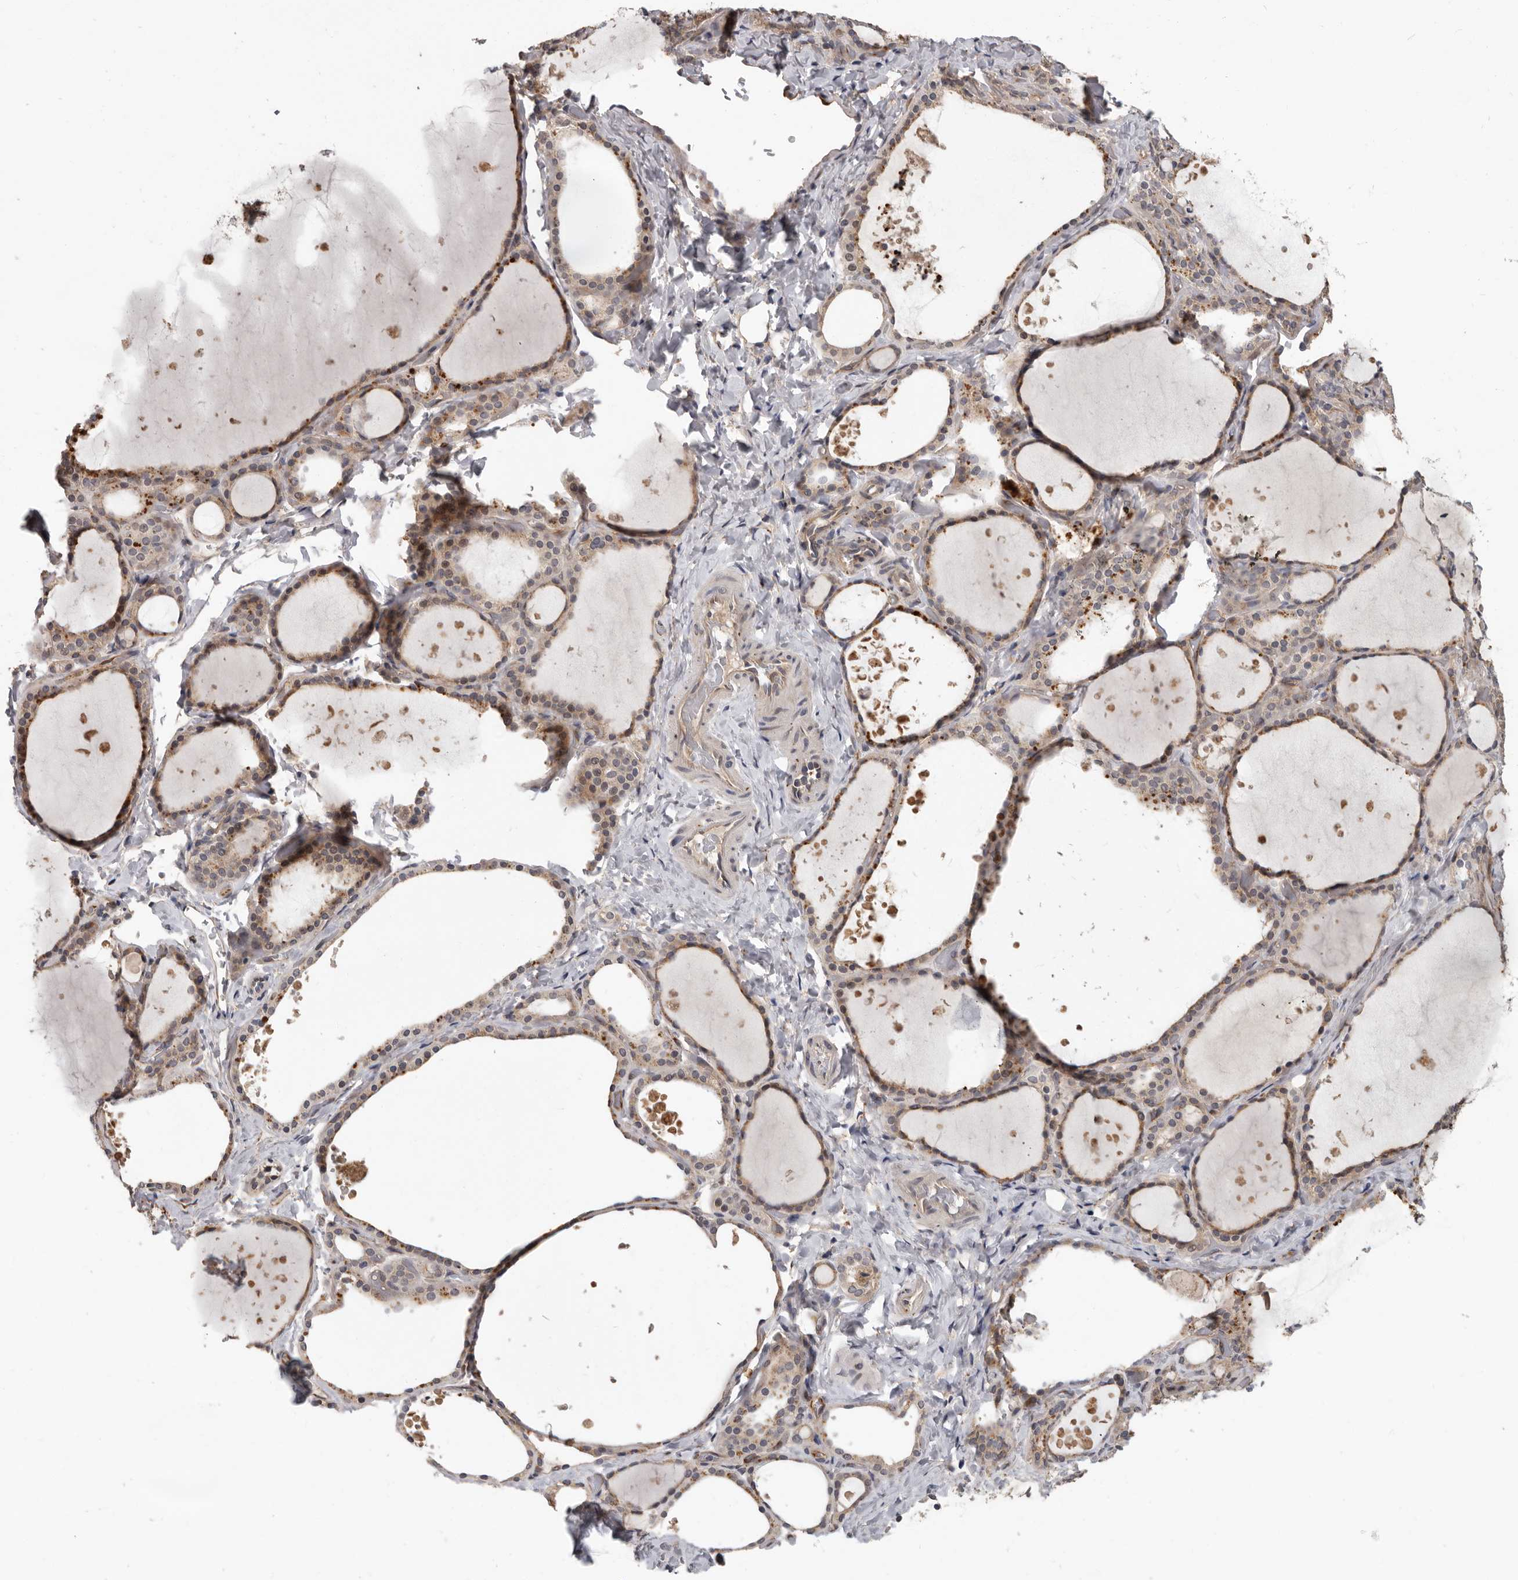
{"staining": {"intensity": "moderate", "quantity": ">75%", "location": "cytoplasmic/membranous"}, "tissue": "thyroid gland", "cell_type": "Glandular cells", "image_type": "normal", "snomed": [{"axis": "morphology", "description": "Normal tissue, NOS"}, {"axis": "topography", "description": "Thyroid gland"}], "caption": "High-power microscopy captured an immunohistochemistry (IHC) photomicrograph of normal thyroid gland, revealing moderate cytoplasmic/membranous expression in about >75% of glandular cells.", "gene": "MTF1", "patient": {"sex": "female", "age": 44}}